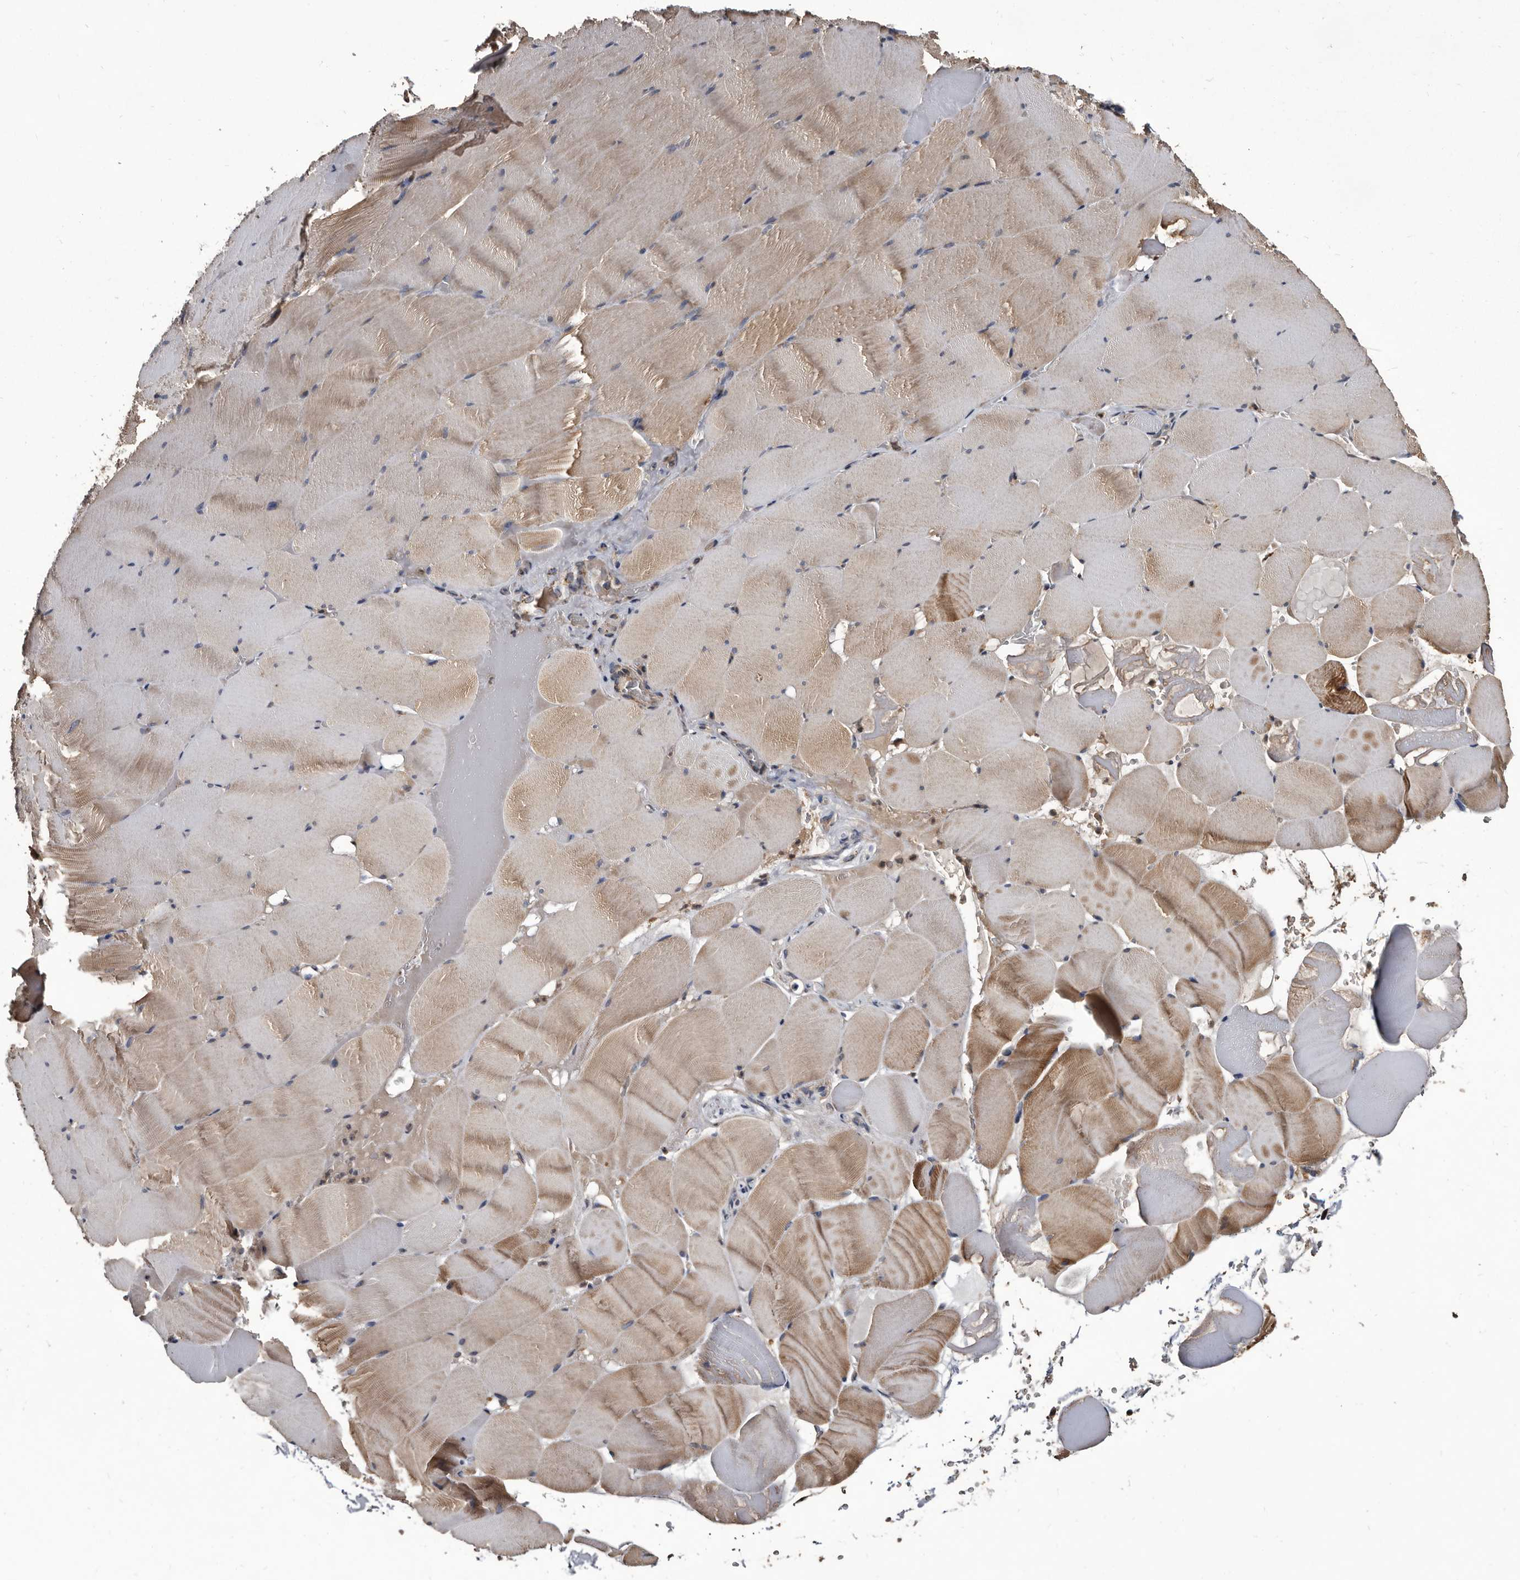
{"staining": {"intensity": "moderate", "quantity": "25%-75%", "location": "cytoplasmic/membranous"}, "tissue": "skeletal muscle", "cell_type": "Myocytes", "image_type": "normal", "snomed": [{"axis": "morphology", "description": "Normal tissue, NOS"}, {"axis": "topography", "description": "Skeletal muscle"}], "caption": "IHC of normal human skeletal muscle reveals medium levels of moderate cytoplasmic/membranous positivity in approximately 25%-75% of myocytes. (Stains: DAB (3,3'-diaminobenzidine) in brown, nuclei in blue, Microscopy: brightfield microscopy at high magnification).", "gene": "CTSA", "patient": {"sex": "male", "age": 62}}